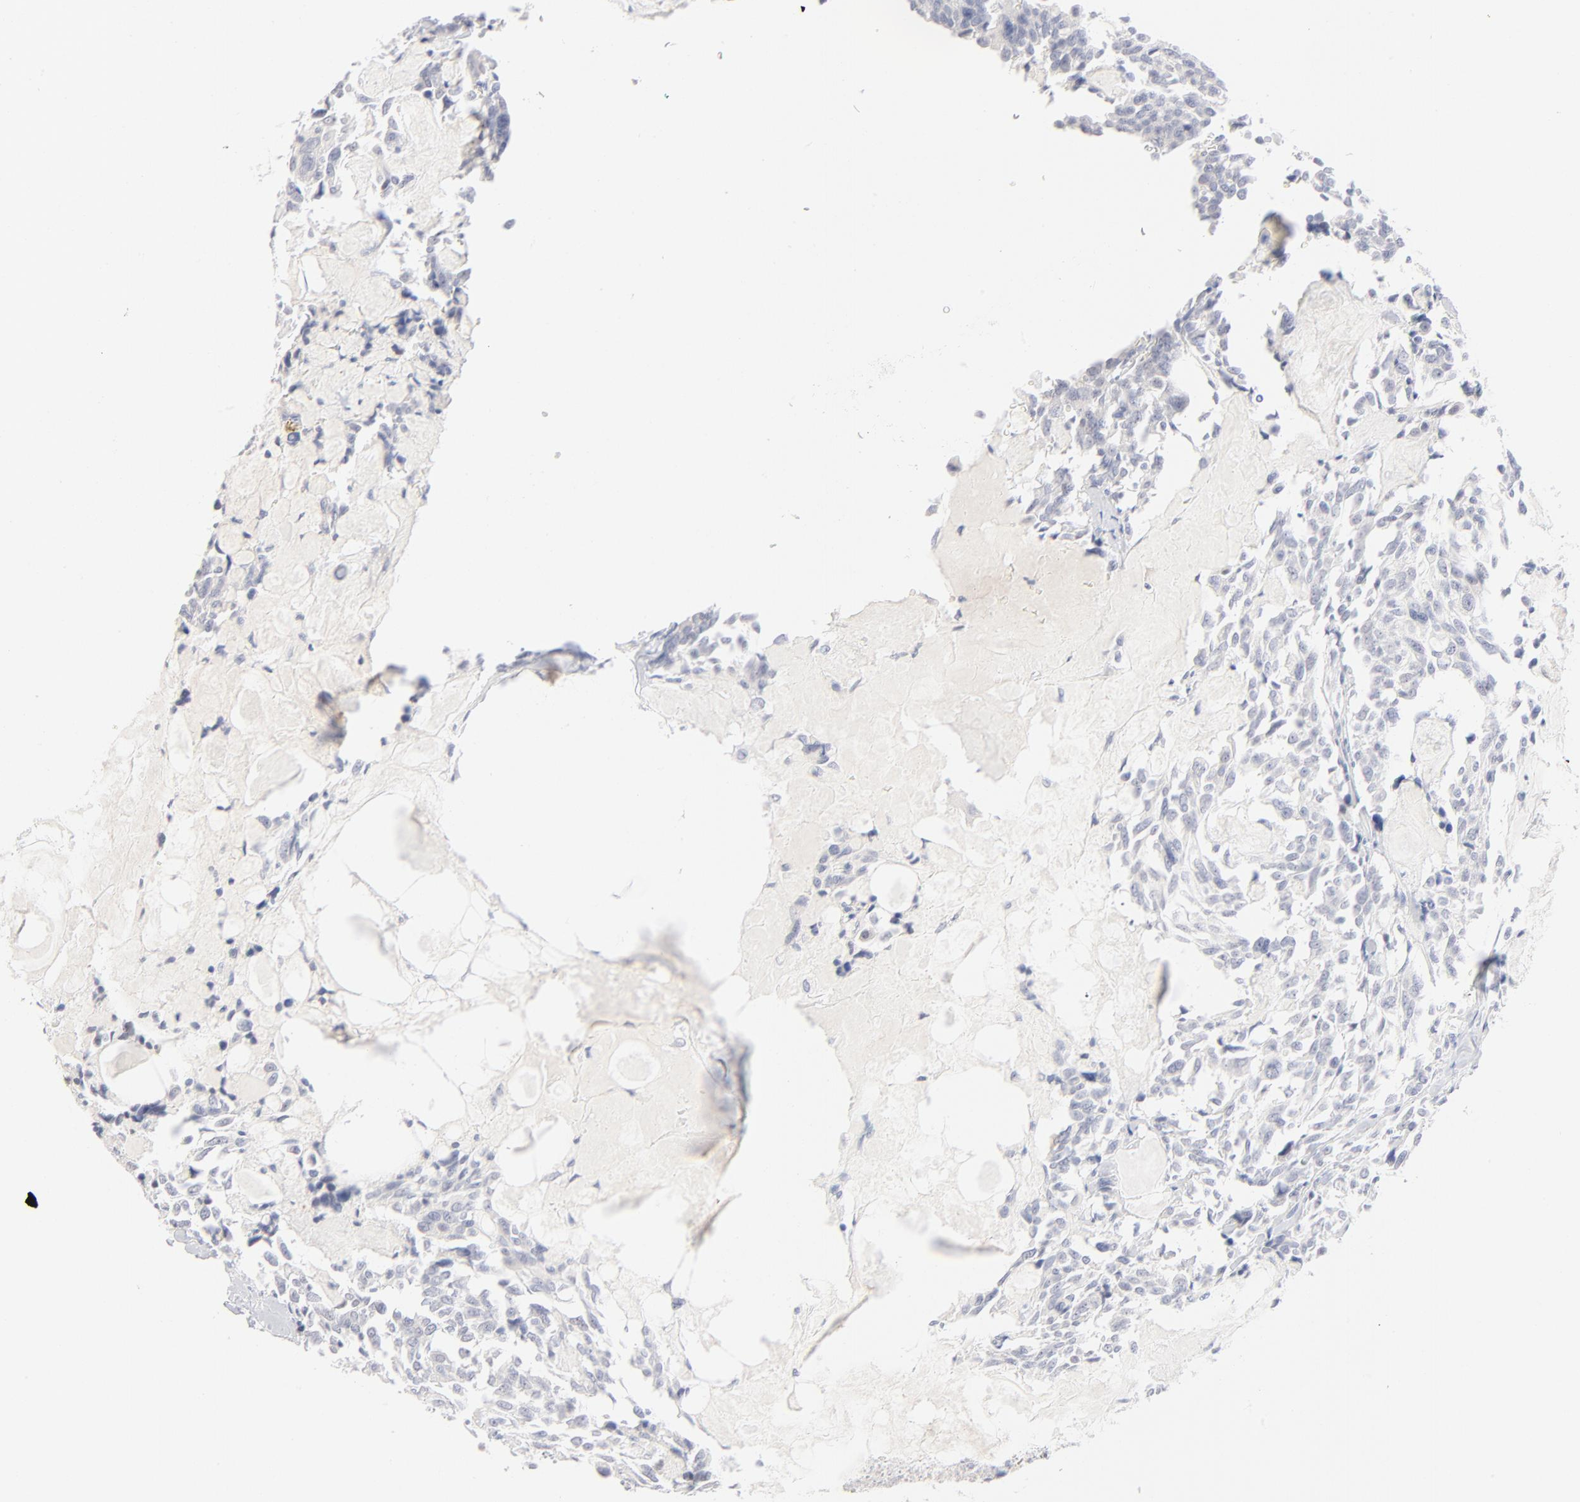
{"staining": {"intensity": "negative", "quantity": "none", "location": "none"}, "tissue": "thyroid cancer", "cell_type": "Tumor cells", "image_type": "cancer", "snomed": [{"axis": "morphology", "description": "Carcinoma, NOS"}, {"axis": "morphology", "description": "Carcinoid, malignant, NOS"}, {"axis": "topography", "description": "Thyroid gland"}], "caption": "Thyroid cancer (carcinoma) was stained to show a protein in brown. There is no significant positivity in tumor cells.", "gene": "ONECUT1", "patient": {"sex": "male", "age": 33}}